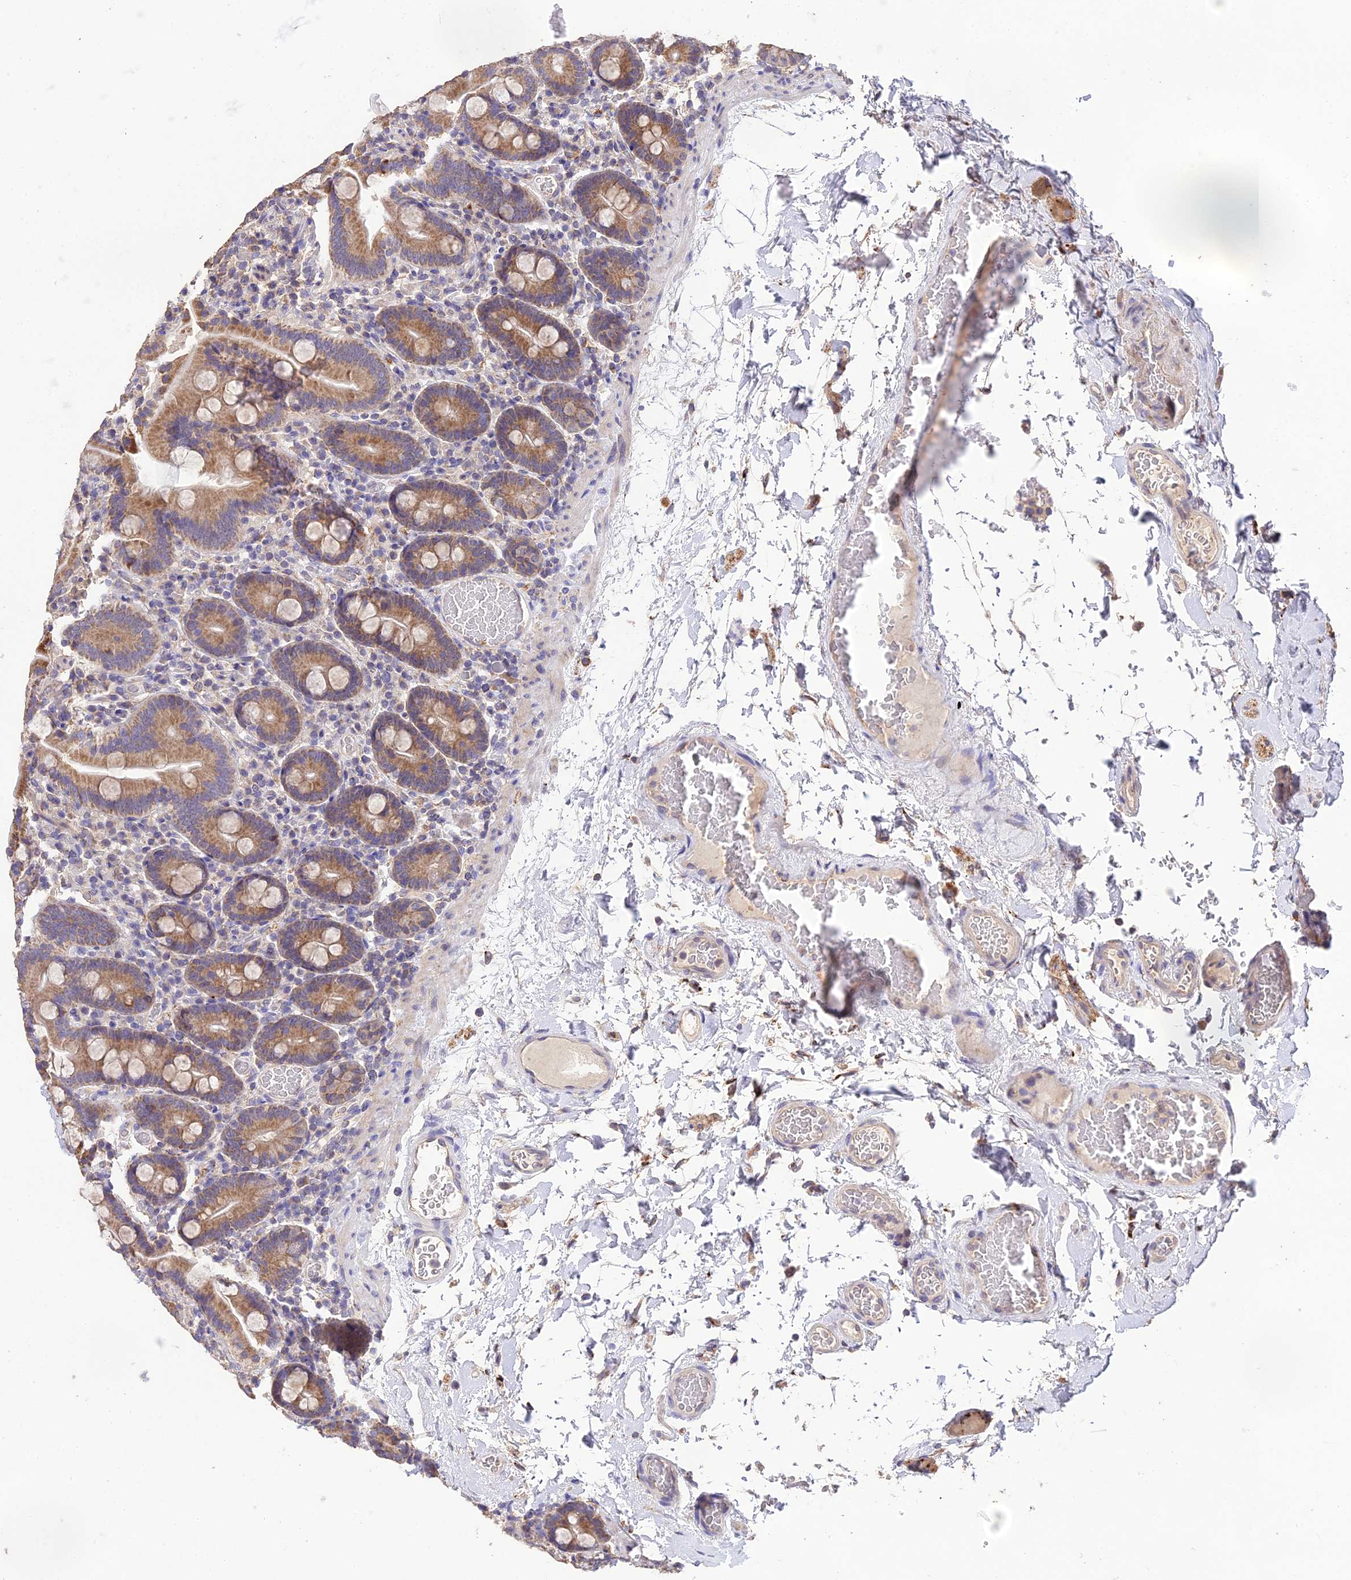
{"staining": {"intensity": "moderate", "quantity": ">75%", "location": "cytoplasmic/membranous"}, "tissue": "duodenum", "cell_type": "Glandular cells", "image_type": "normal", "snomed": [{"axis": "morphology", "description": "Normal tissue, NOS"}, {"axis": "topography", "description": "Duodenum"}], "caption": "High-power microscopy captured an IHC histopathology image of unremarkable duodenum, revealing moderate cytoplasmic/membranous staining in approximately >75% of glandular cells.", "gene": "SDHD", "patient": {"sex": "male", "age": 55}}